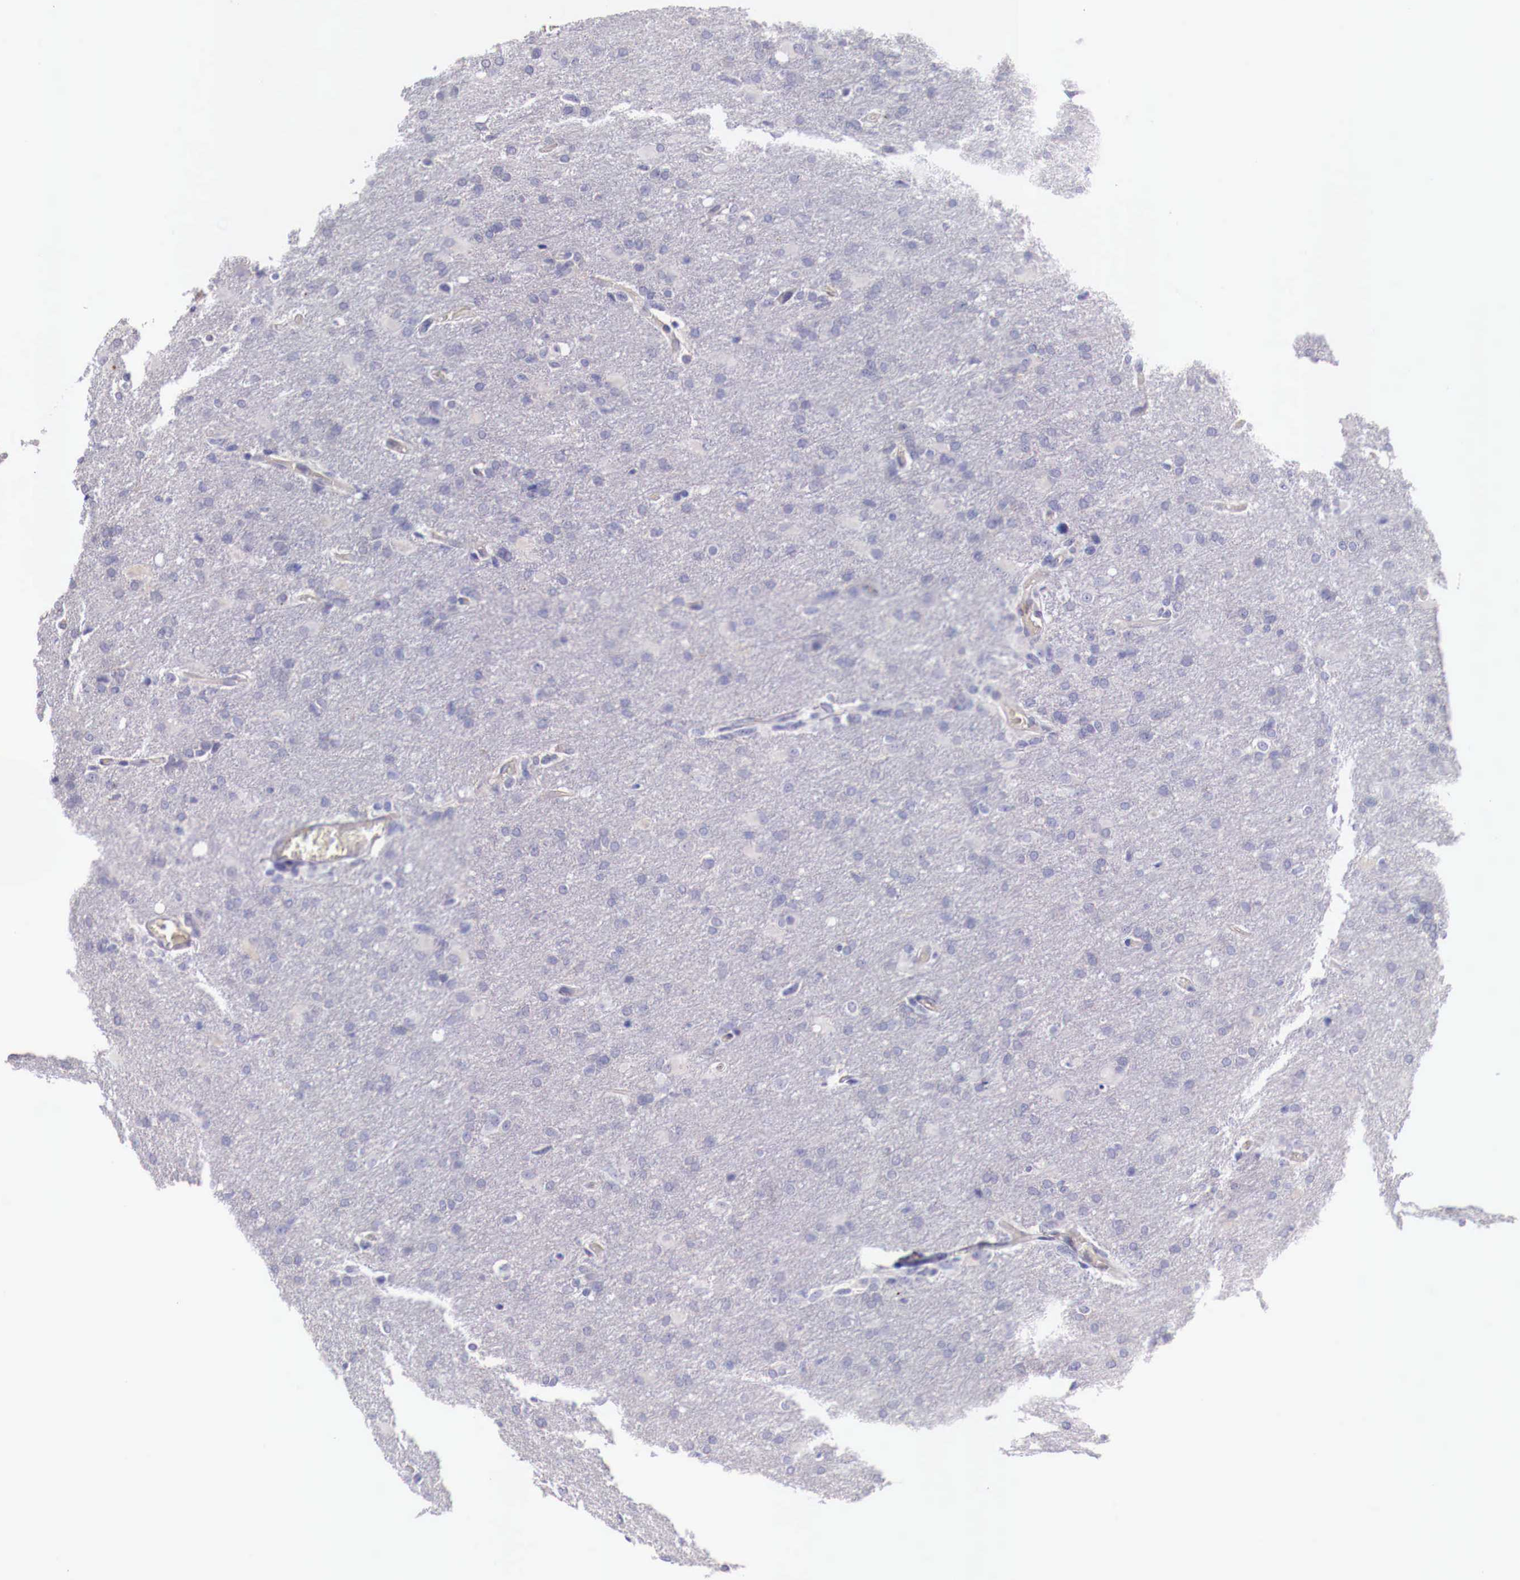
{"staining": {"intensity": "negative", "quantity": "none", "location": "none"}, "tissue": "glioma", "cell_type": "Tumor cells", "image_type": "cancer", "snomed": [{"axis": "morphology", "description": "Glioma, malignant, High grade"}, {"axis": "topography", "description": "Brain"}], "caption": "The histopathology image demonstrates no staining of tumor cells in malignant high-grade glioma.", "gene": "PITPNA", "patient": {"sex": "male", "age": 68}}